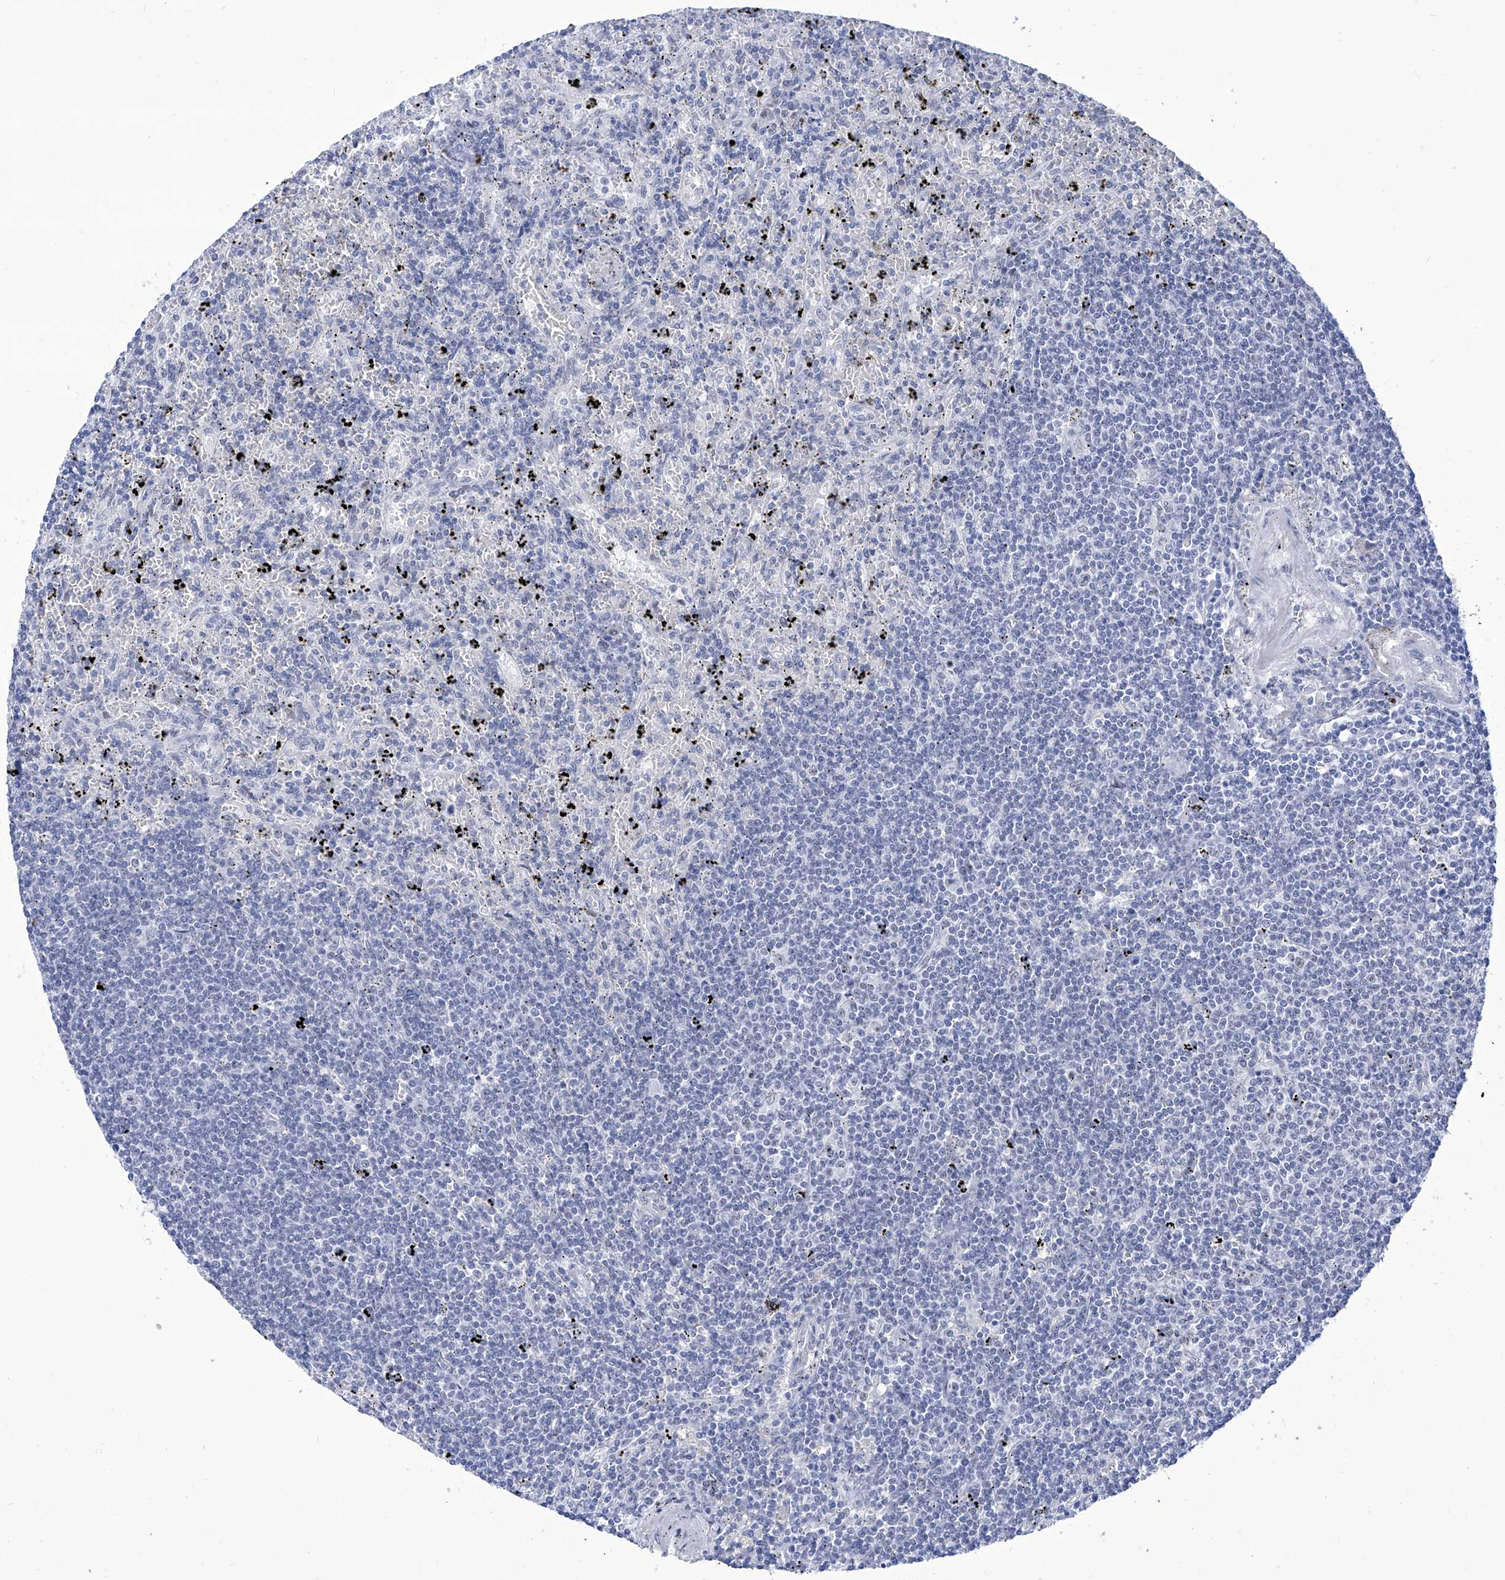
{"staining": {"intensity": "negative", "quantity": "none", "location": "none"}, "tissue": "lymphoma", "cell_type": "Tumor cells", "image_type": "cancer", "snomed": [{"axis": "morphology", "description": "Malignant lymphoma, non-Hodgkin's type, Low grade"}, {"axis": "topography", "description": "Spleen"}], "caption": "Immunohistochemistry (IHC) of lymphoma shows no staining in tumor cells.", "gene": "SART1", "patient": {"sex": "male", "age": 76}}